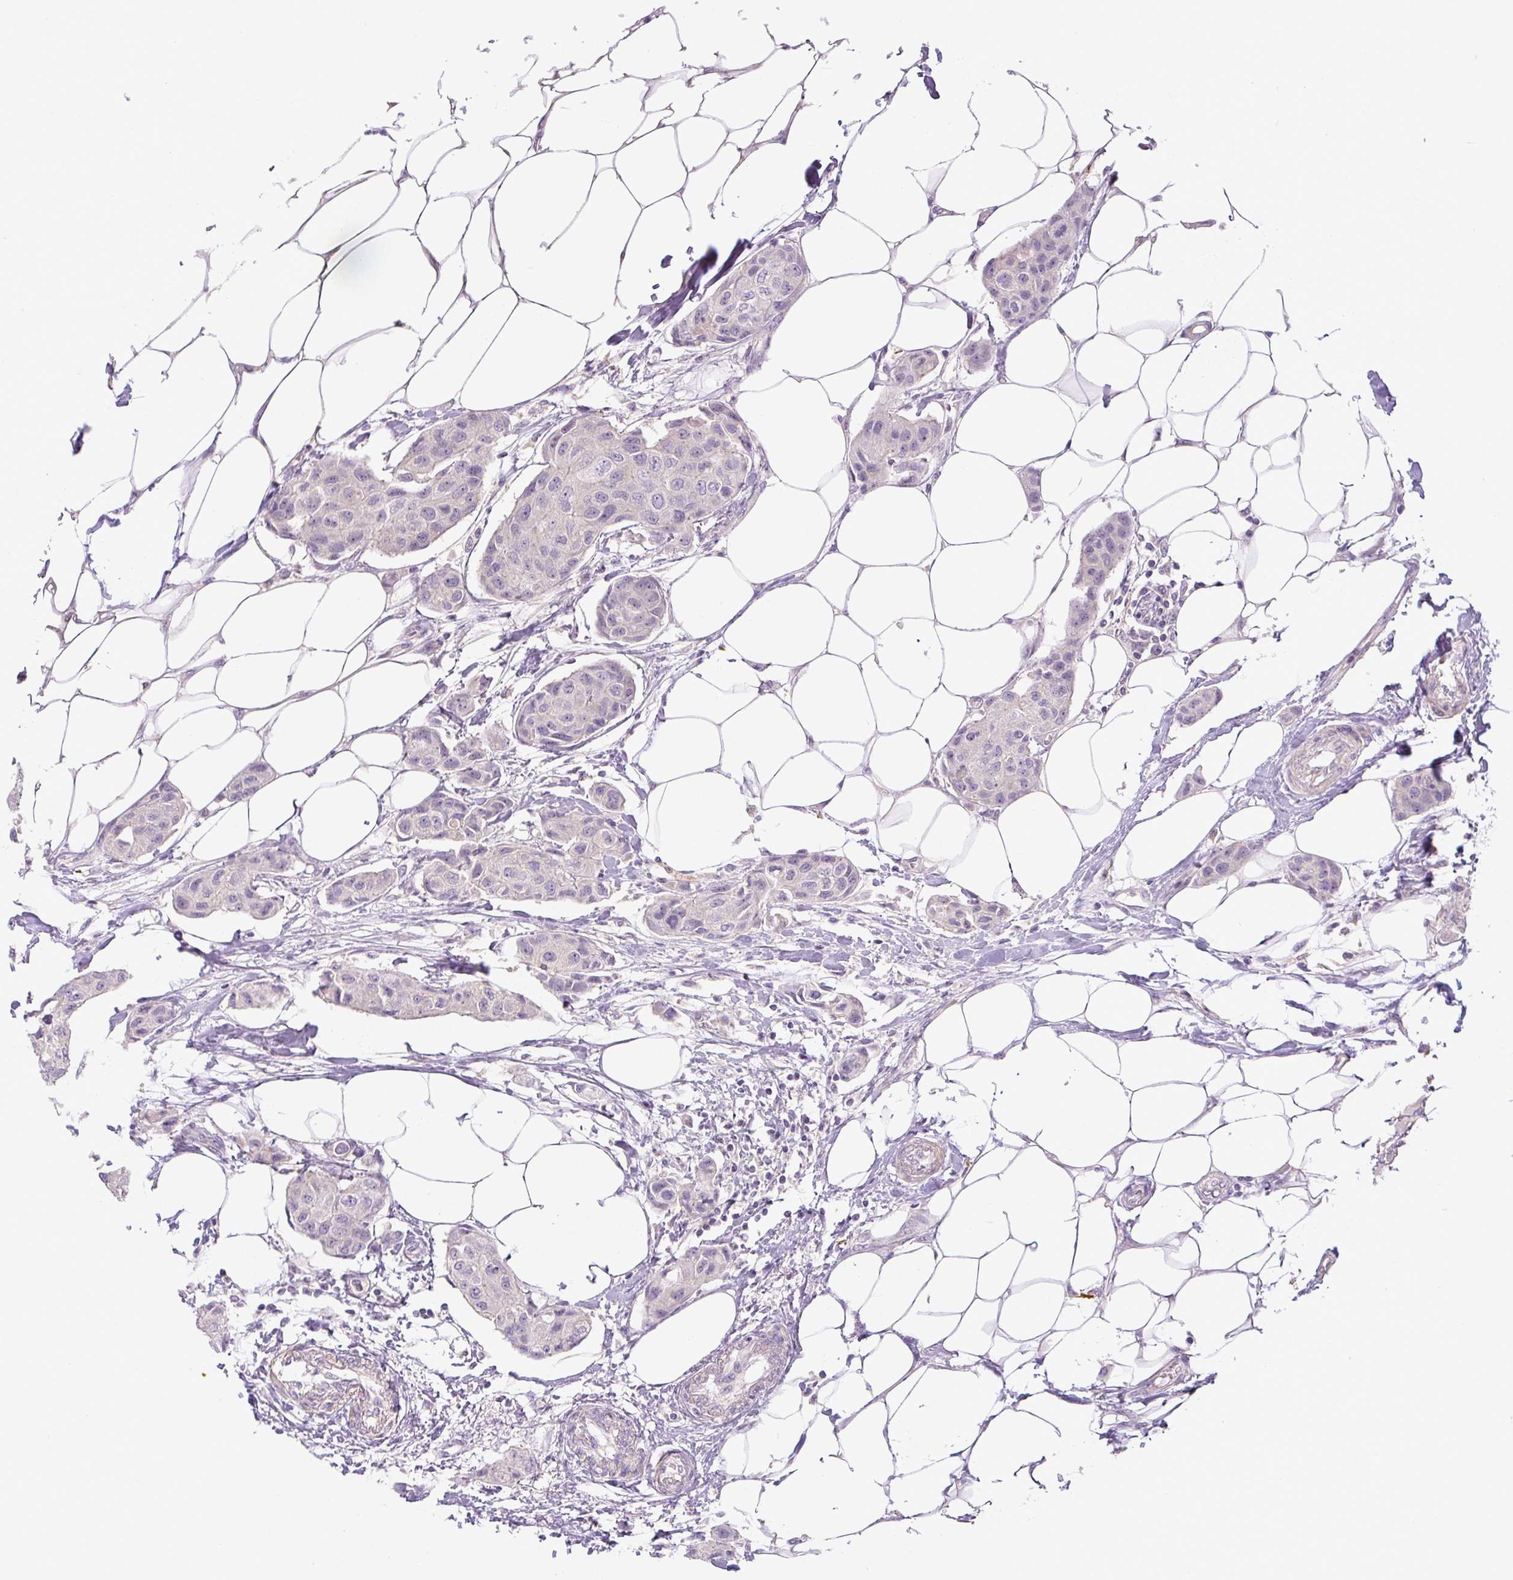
{"staining": {"intensity": "negative", "quantity": "none", "location": "none"}, "tissue": "breast cancer", "cell_type": "Tumor cells", "image_type": "cancer", "snomed": [{"axis": "morphology", "description": "Duct carcinoma"}, {"axis": "topography", "description": "Breast"}, {"axis": "topography", "description": "Lymph node"}], "caption": "Protein analysis of breast cancer (infiltrating ductal carcinoma) reveals no significant expression in tumor cells.", "gene": "UBL3", "patient": {"sex": "female", "age": 80}}